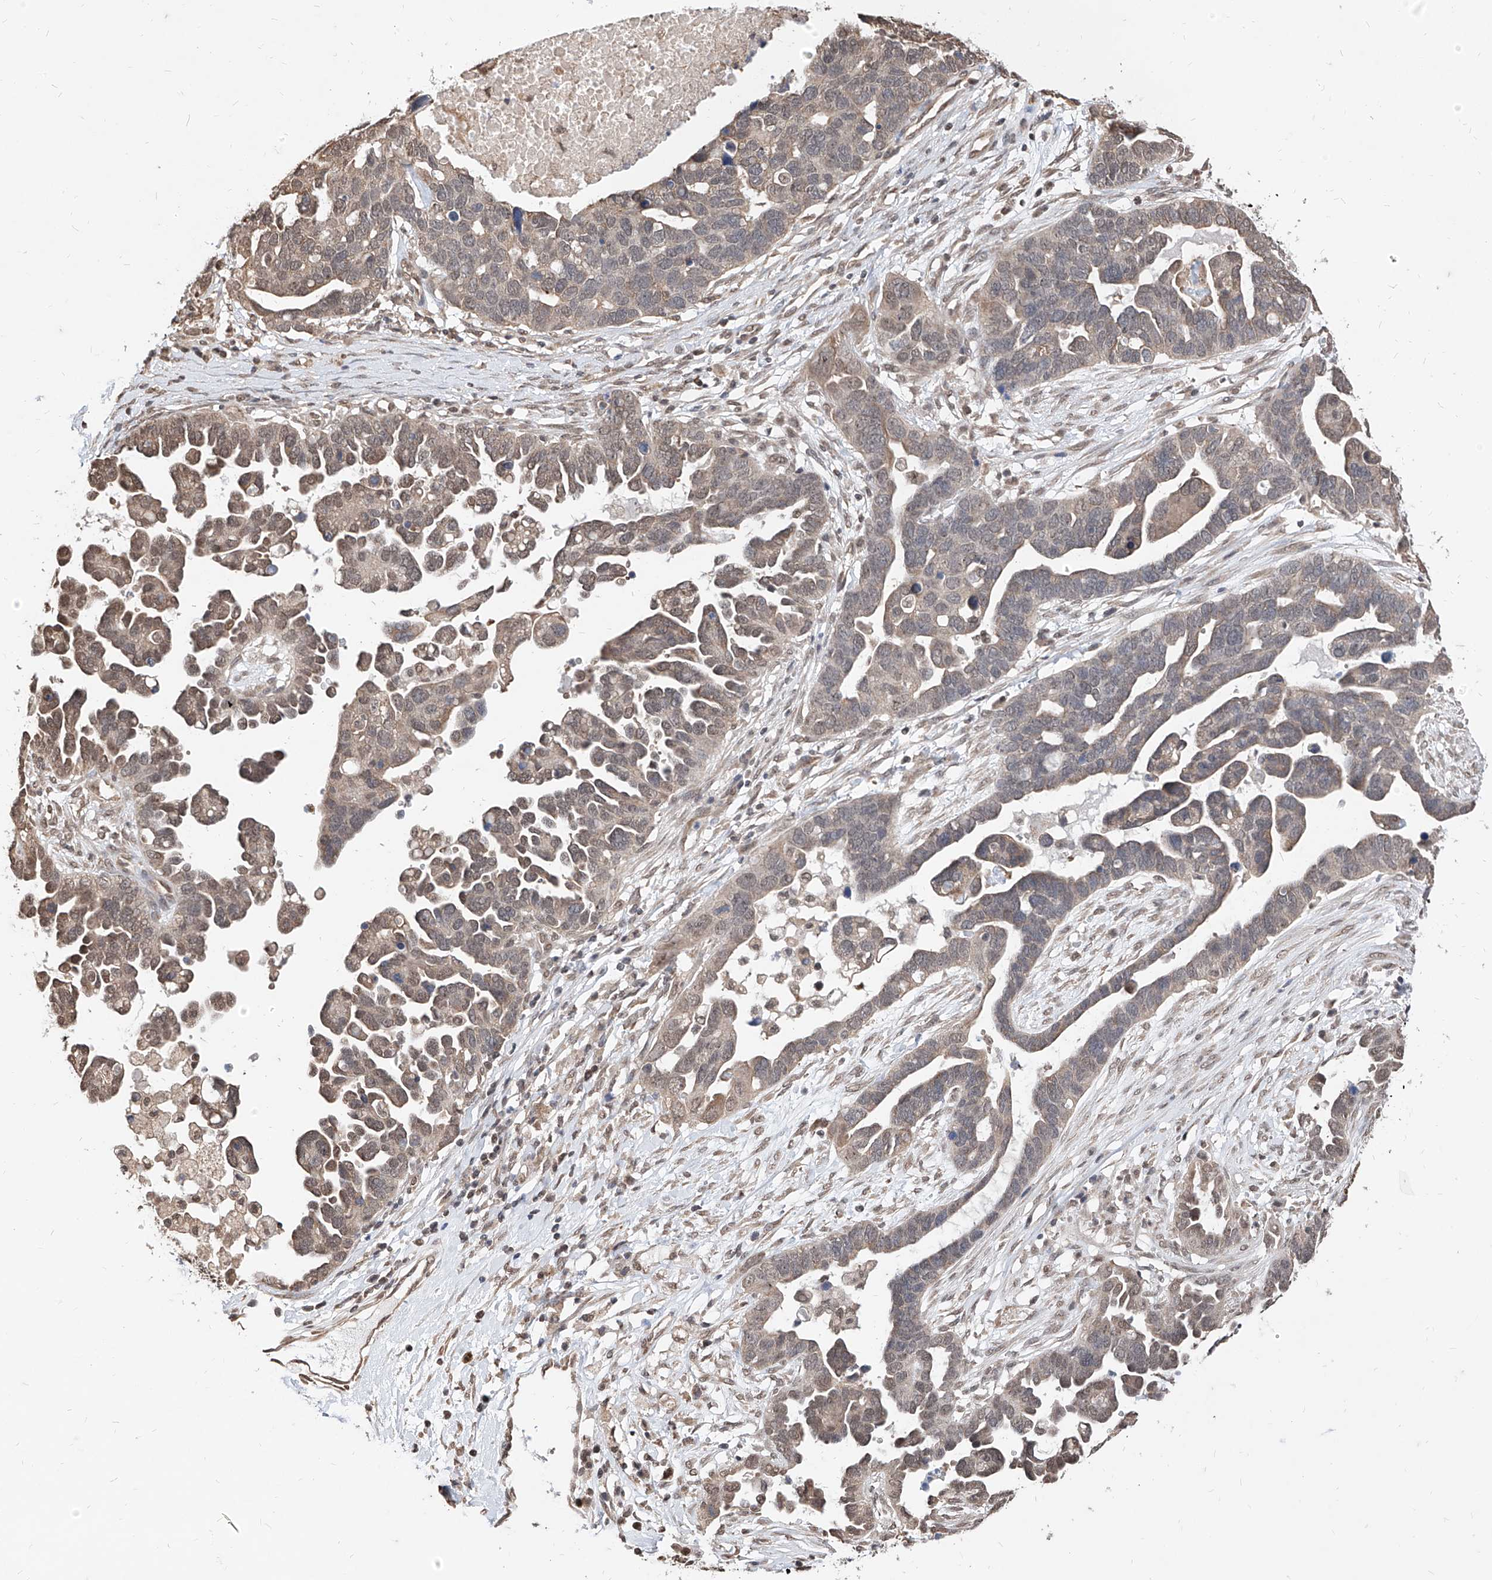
{"staining": {"intensity": "weak", "quantity": ">75%", "location": "cytoplasmic/membranous"}, "tissue": "ovarian cancer", "cell_type": "Tumor cells", "image_type": "cancer", "snomed": [{"axis": "morphology", "description": "Cystadenocarcinoma, serous, NOS"}, {"axis": "topography", "description": "Ovary"}], "caption": "This image reveals immunohistochemistry (IHC) staining of human ovarian cancer (serous cystadenocarcinoma), with low weak cytoplasmic/membranous positivity in about >75% of tumor cells.", "gene": "C8orf82", "patient": {"sex": "female", "age": 54}}